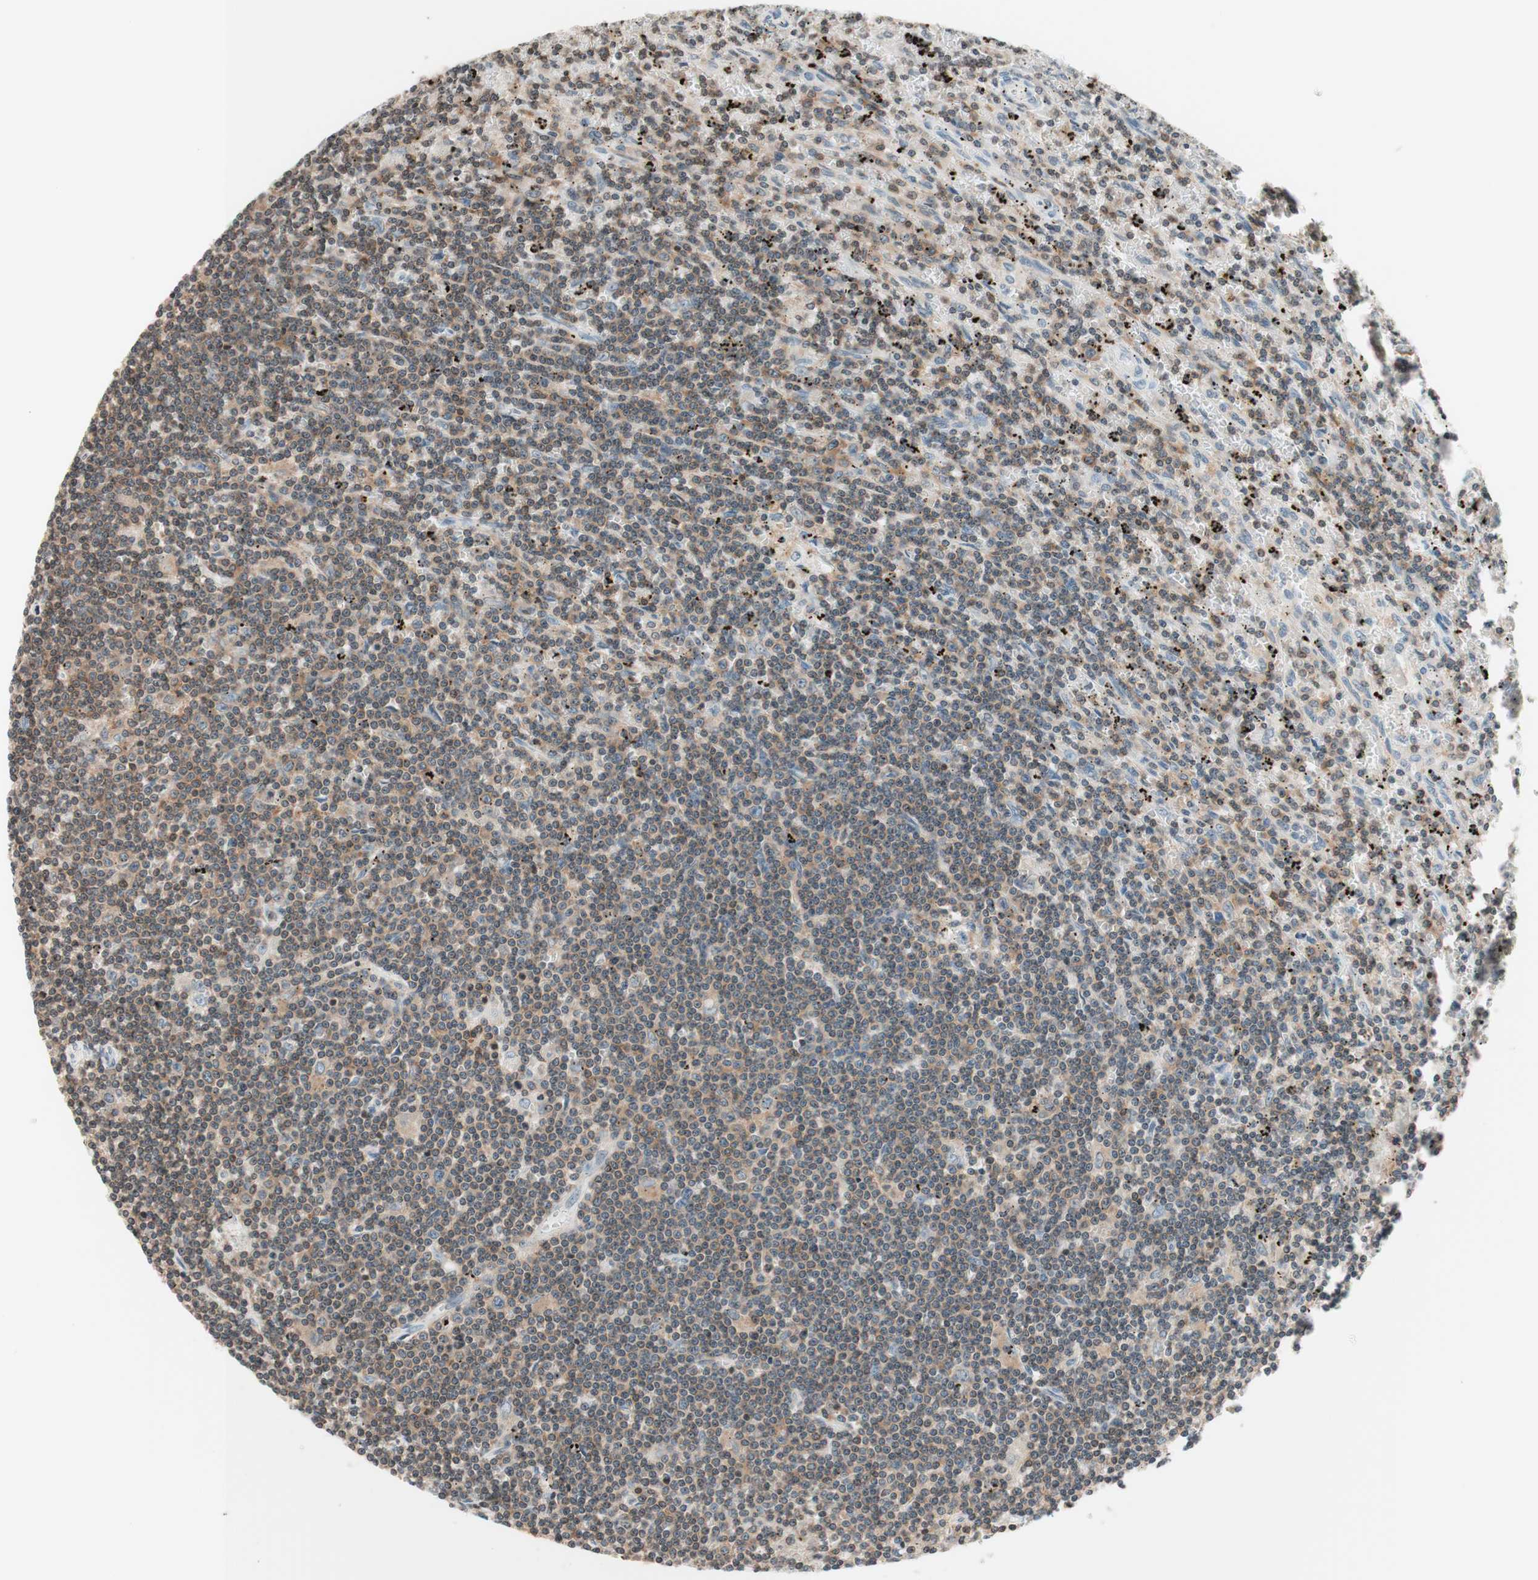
{"staining": {"intensity": "weak", "quantity": "25%-75%", "location": "cytoplasmic/membranous"}, "tissue": "lymphoma", "cell_type": "Tumor cells", "image_type": "cancer", "snomed": [{"axis": "morphology", "description": "Malignant lymphoma, non-Hodgkin's type, Low grade"}, {"axis": "topography", "description": "Spleen"}], "caption": "Low-grade malignant lymphoma, non-Hodgkin's type stained with IHC displays weak cytoplasmic/membranous positivity in about 25%-75% of tumor cells. Using DAB (brown) and hematoxylin (blue) stains, captured at high magnification using brightfield microscopy.", "gene": "WIPF1", "patient": {"sex": "male", "age": 76}}